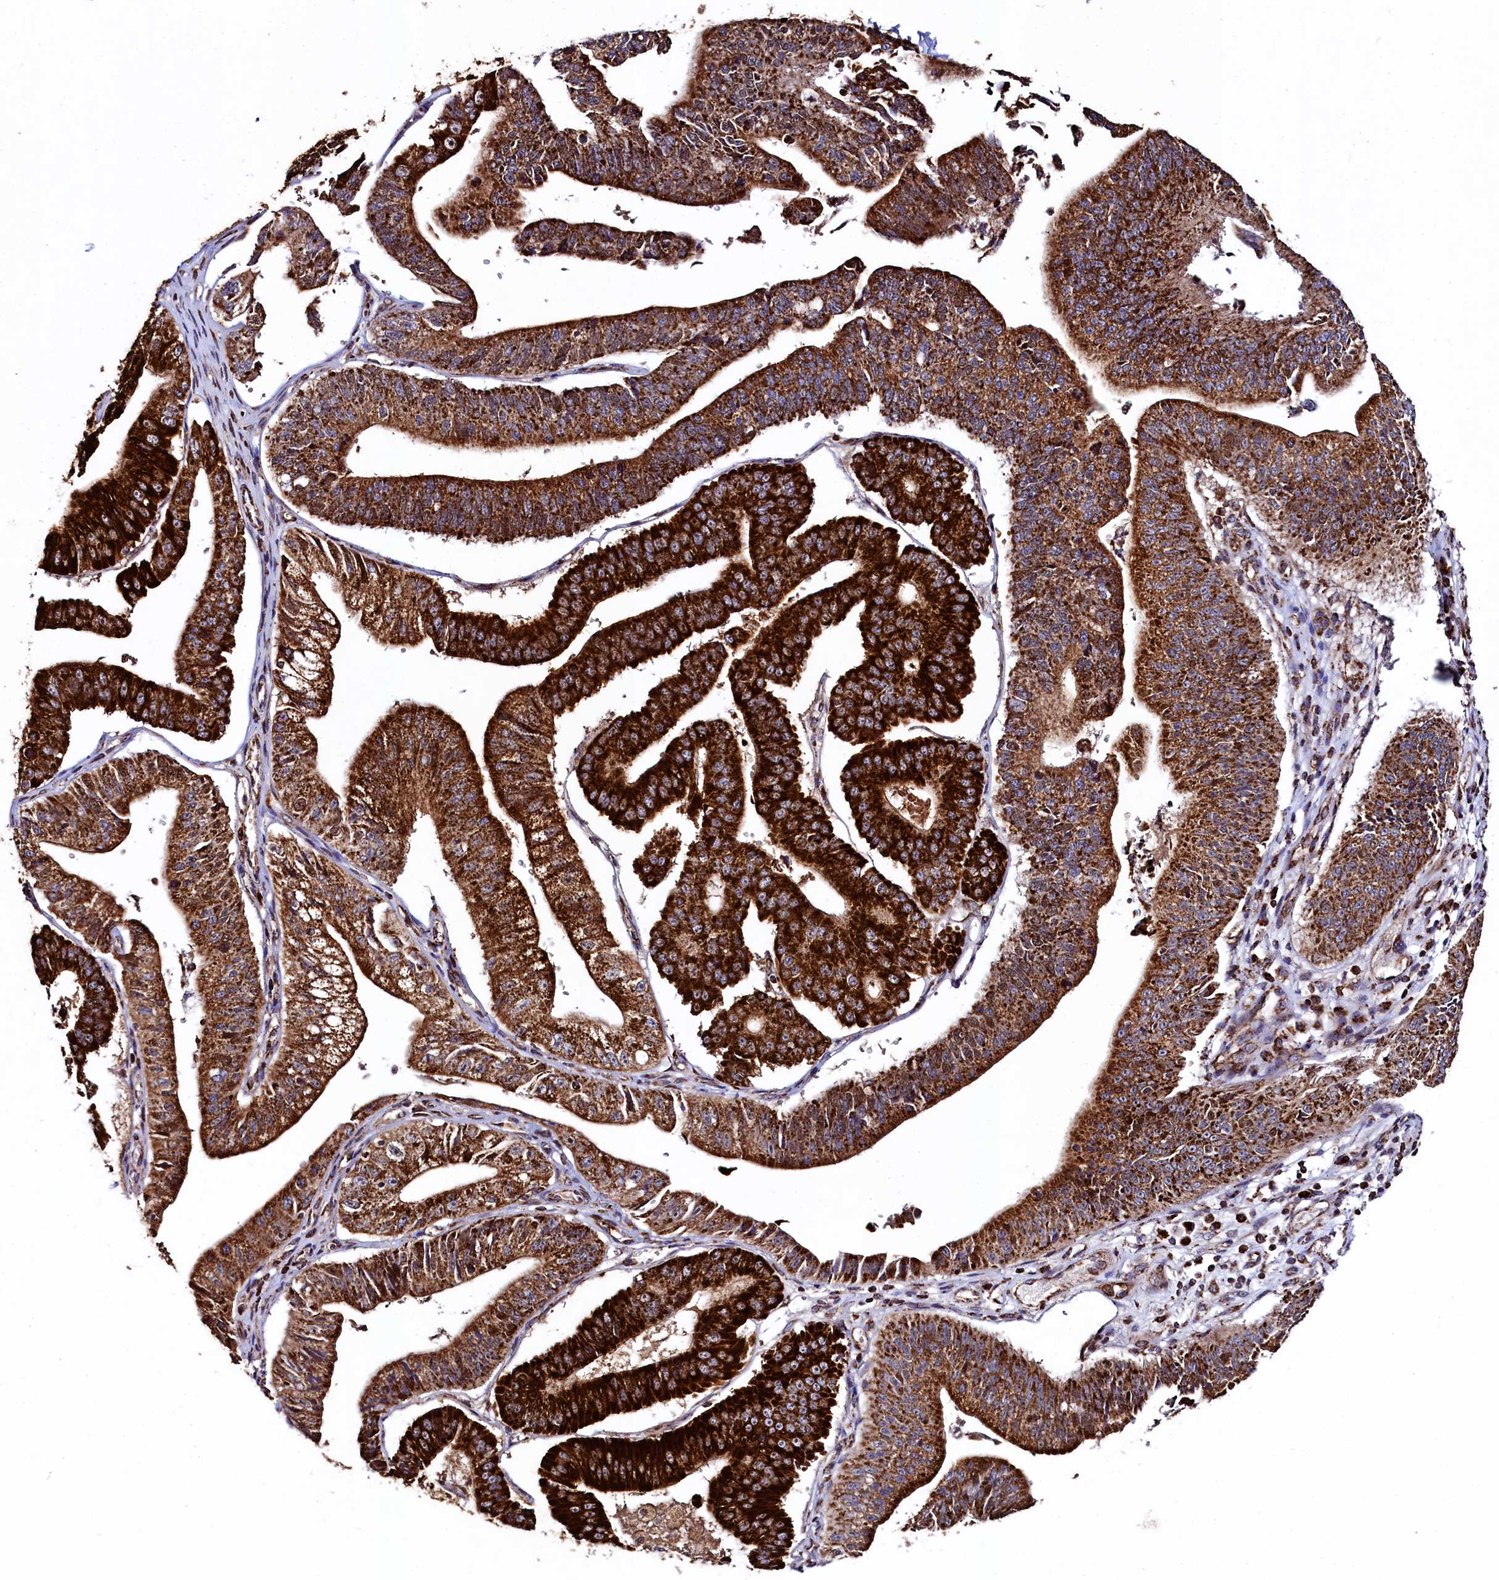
{"staining": {"intensity": "strong", "quantity": ">75%", "location": "cytoplasmic/membranous"}, "tissue": "stomach cancer", "cell_type": "Tumor cells", "image_type": "cancer", "snomed": [{"axis": "morphology", "description": "Adenocarcinoma, NOS"}, {"axis": "topography", "description": "Stomach"}], "caption": "A brown stain highlights strong cytoplasmic/membranous staining of a protein in adenocarcinoma (stomach) tumor cells.", "gene": "CLYBL", "patient": {"sex": "male", "age": 59}}